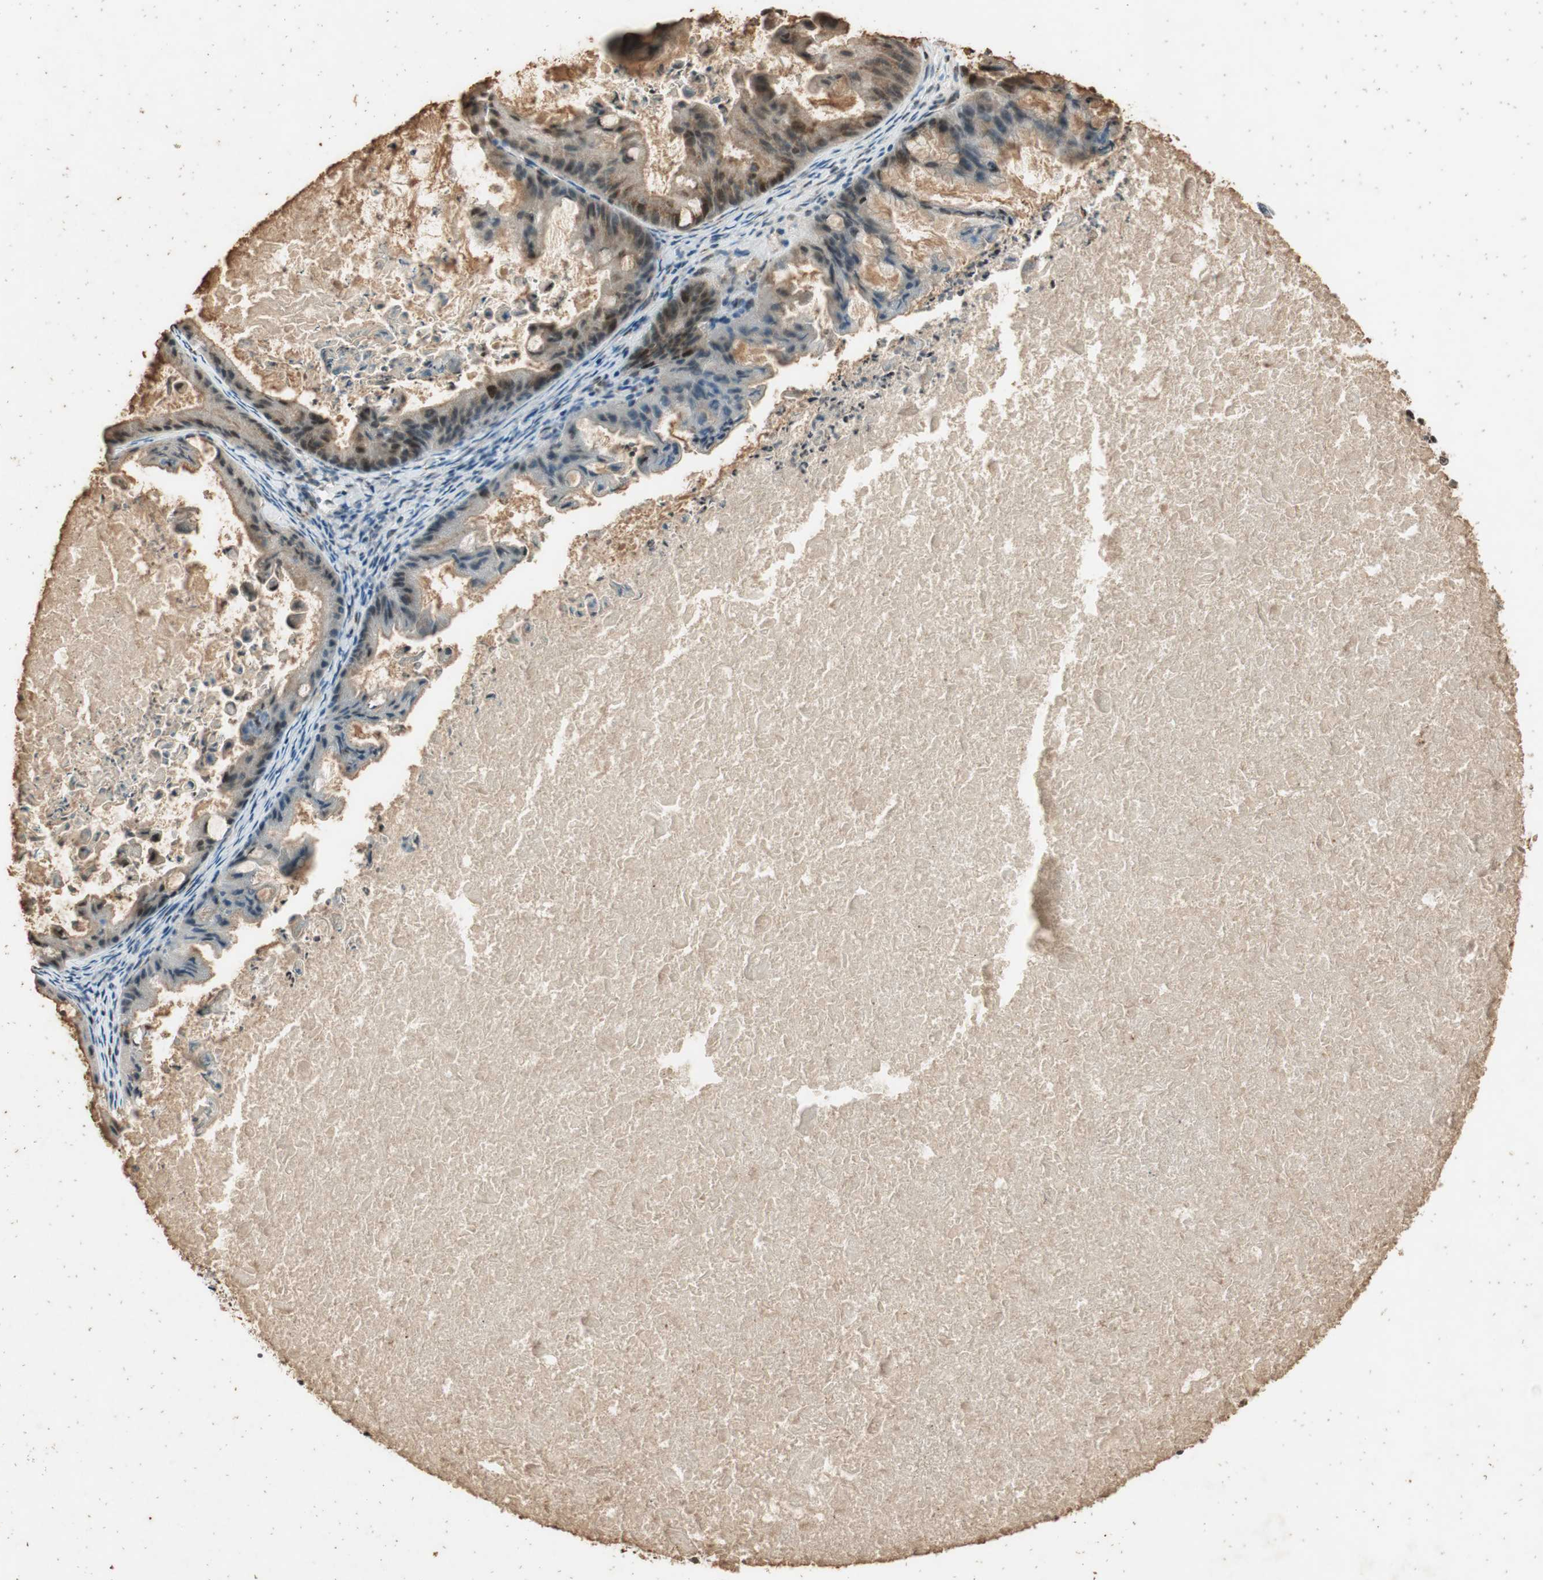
{"staining": {"intensity": "weak", "quantity": "25%-75%", "location": "cytoplasmic/membranous"}, "tissue": "ovarian cancer", "cell_type": "Tumor cells", "image_type": "cancer", "snomed": [{"axis": "morphology", "description": "Cystadenocarcinoma, mucinous, NOS"}, {"axis": "topography", "description": "Ovary"}], "caption": "A high-resolution photomicrograph shows IHC staining of ovarian cancer, which exhibits weak cytoplasmic/membranous positivity in about 25%-75% of tumor cells.", "gene": "NEO1", "patient": {"sex": "female", "age": 37}}